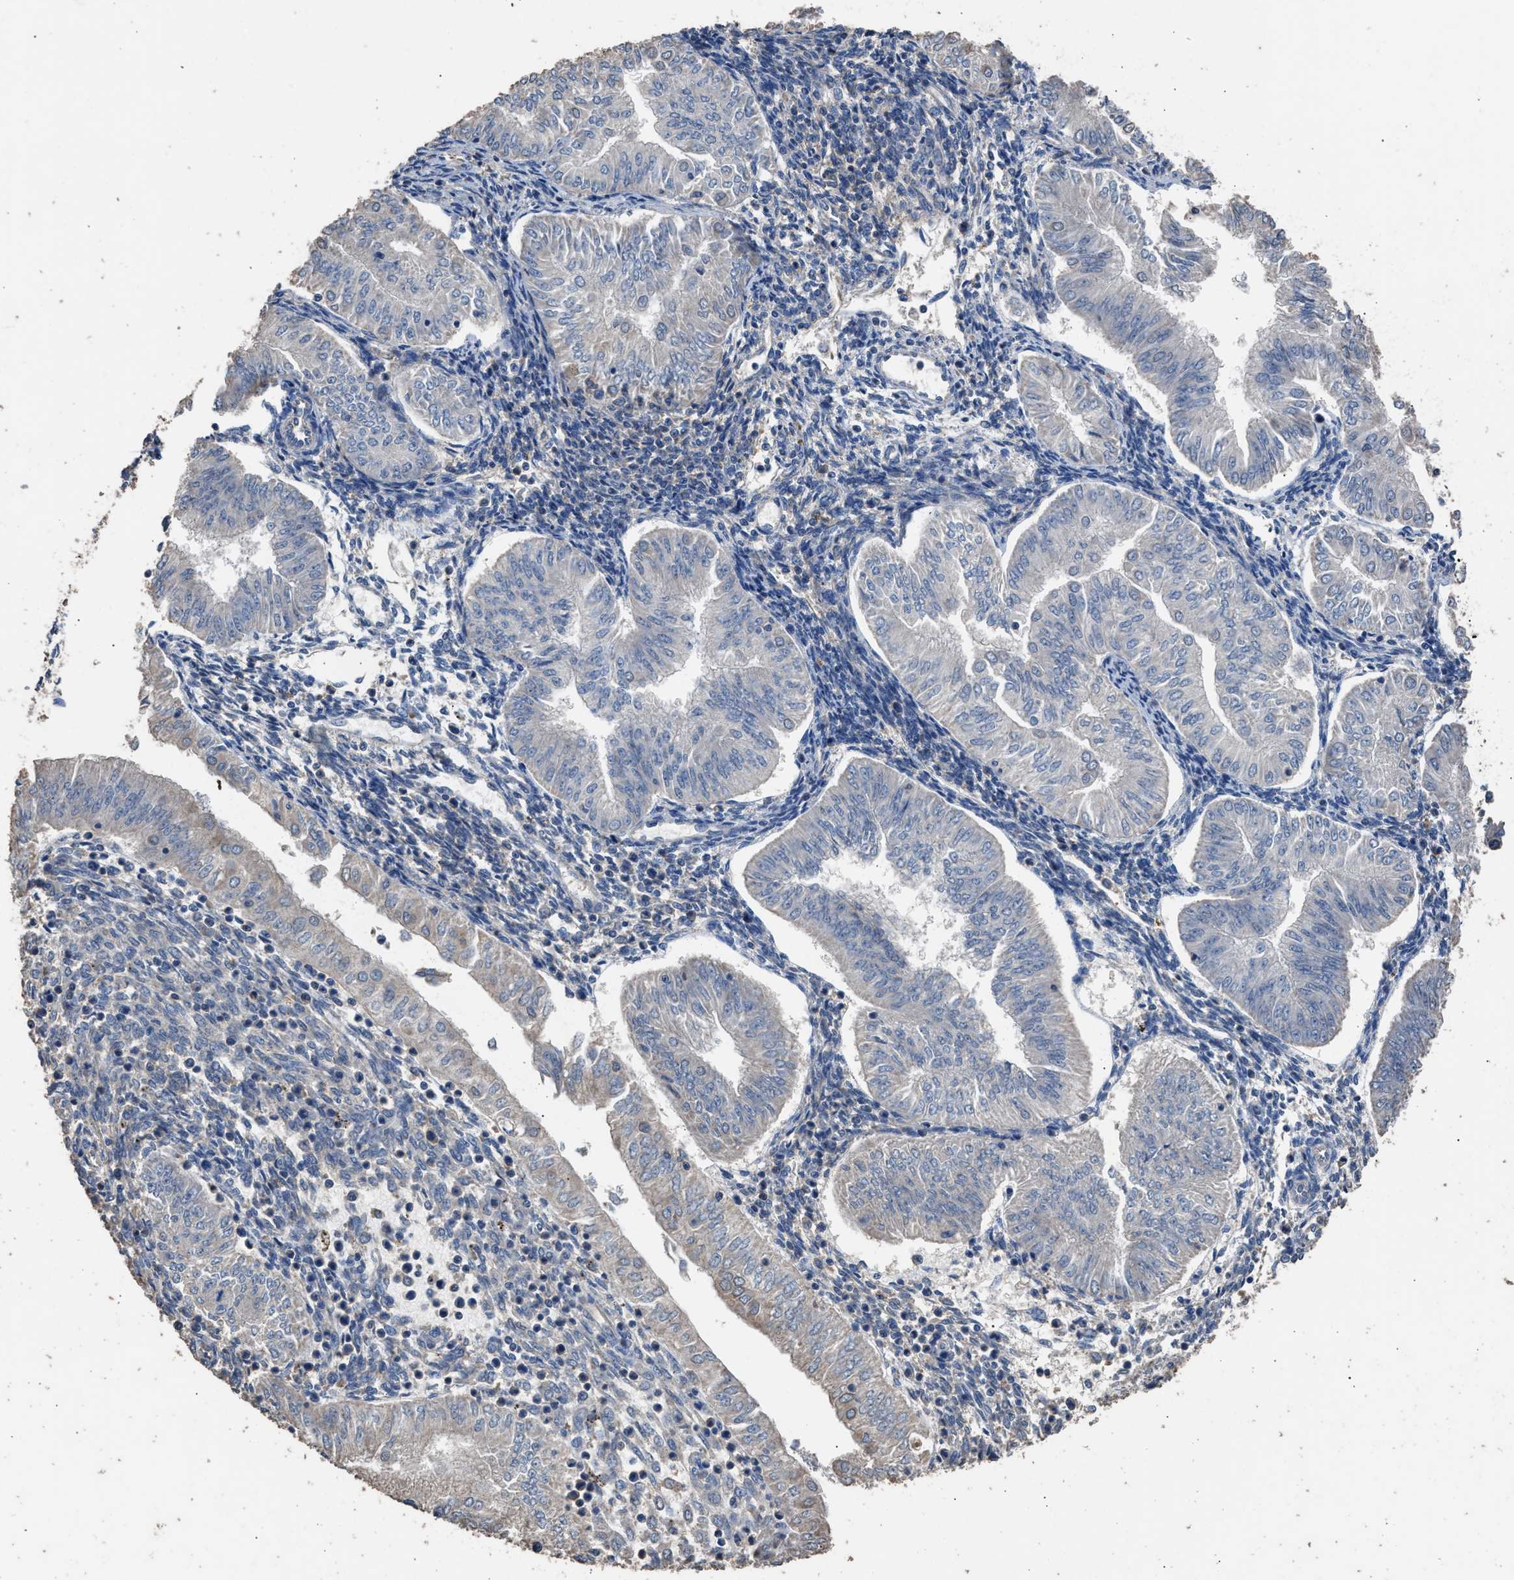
{"staining": {"intensity": "negative", "quantity": "none", "location": "none"}, "tissue": "endometrial cancer", "cell_type": "Tumor cells", "image_type": "cancer", "snomed": [{"axis": "morphology", "description": "Normal tissue, NOS"}, {"axis": "morphology", "description": "Adenocarcinoma, NOS"}, {"axis": "topography", "description": "Endometrium"}], "caption": "Immunohistochemical staining of adenocarcinoma (endometrial) displays no significant positivity in tumor cells.", "gene": "ITSN1", "patient": {"sex": "female", "age": 53}}